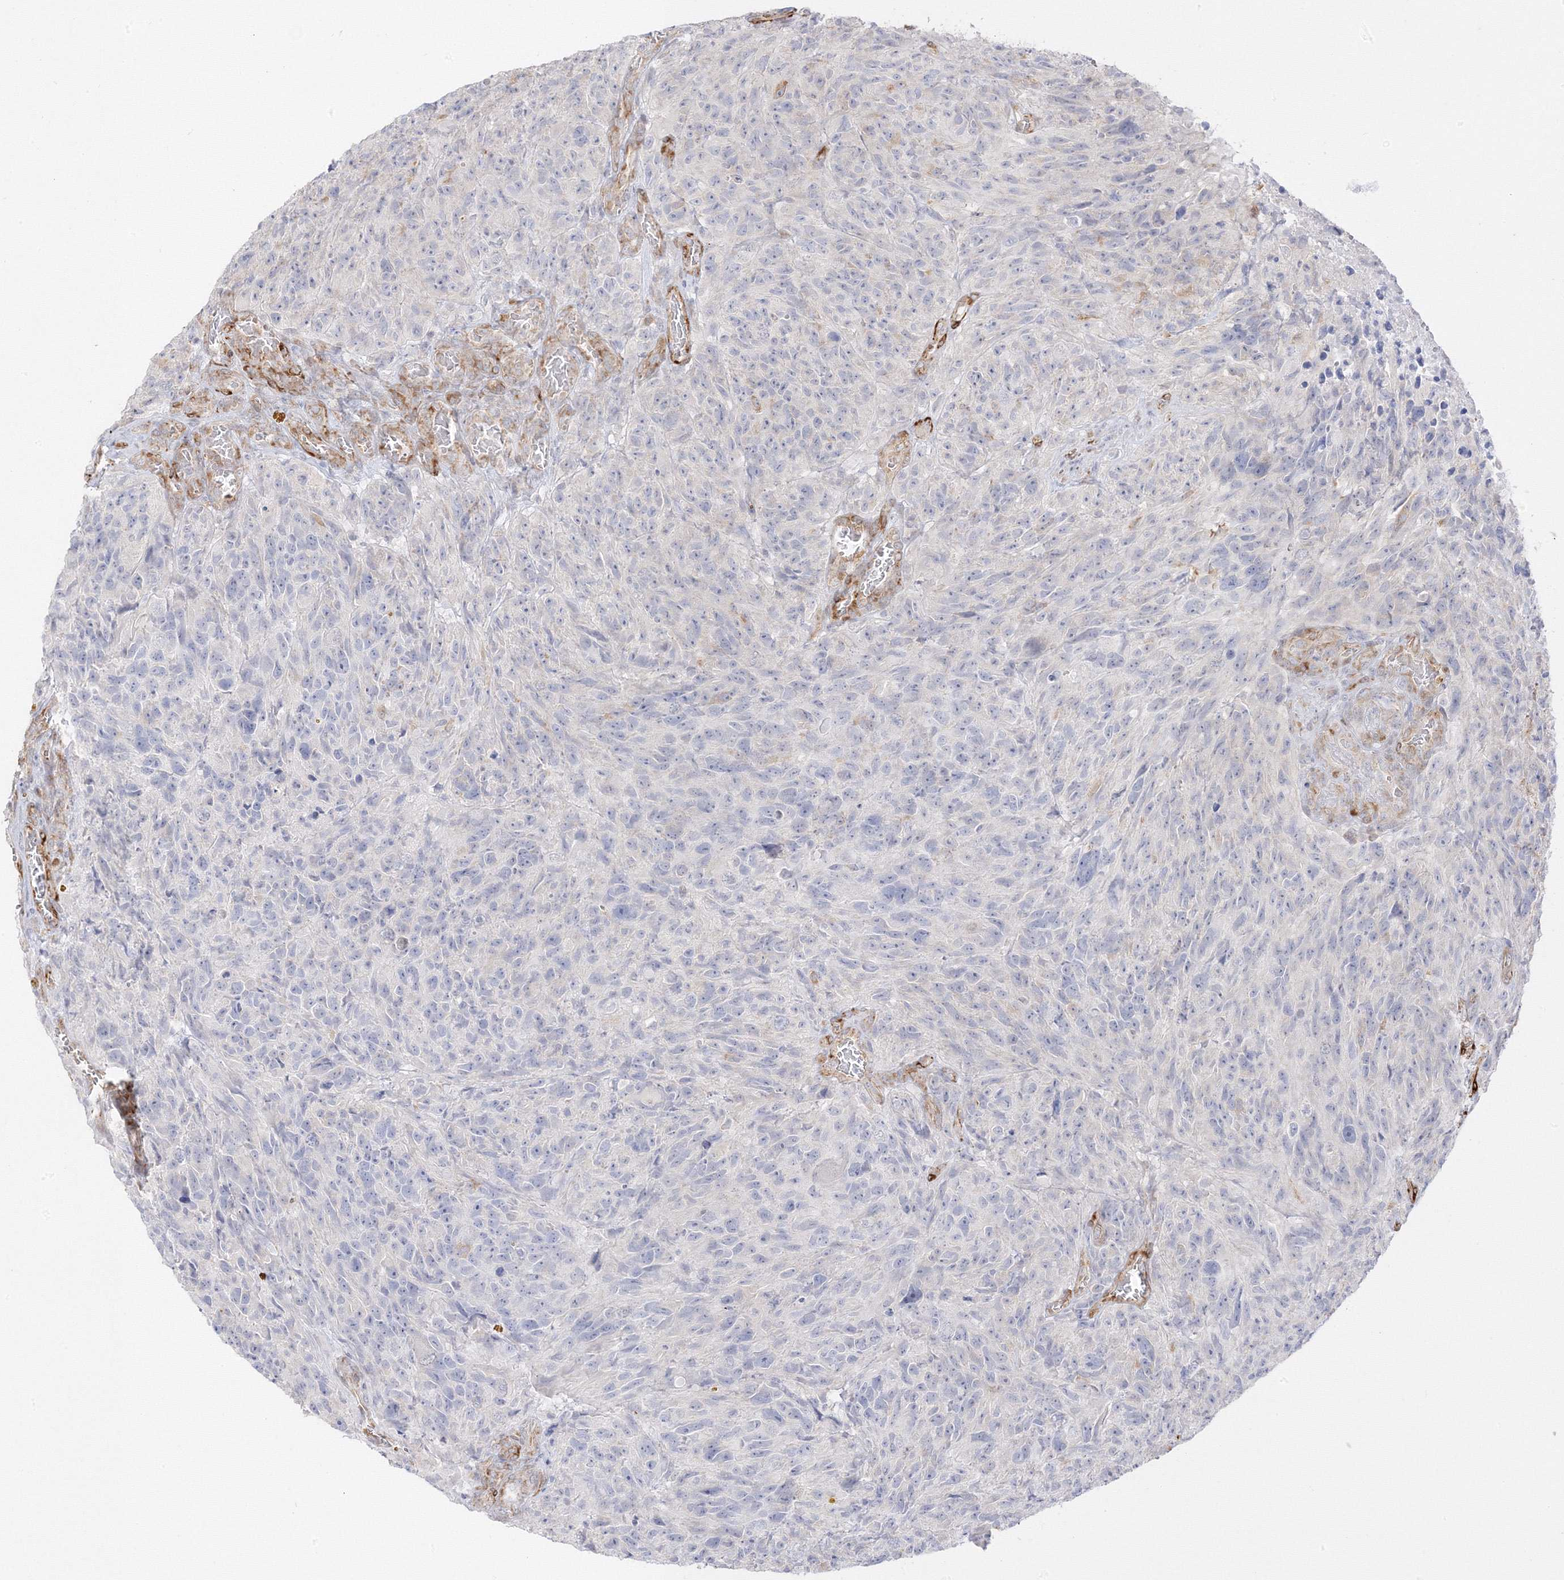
{"staining": {"intensity": "negative", "quantity": "none", "location": "none"}, "tissue": "glioma", "cell_type": "Tumor cells", "image_type": "cancer", "snomed": [{"axis": "morphology", "description": "Glioma, malignant, High grade"}, {"axis": "topography", "description": "Brain"}], "caption": "Tumor cells are negative for brown protein staining in malignant glioma (high-grade).", "gene": "C2CD2", "patient": {"sex": "male", "age": 69}}